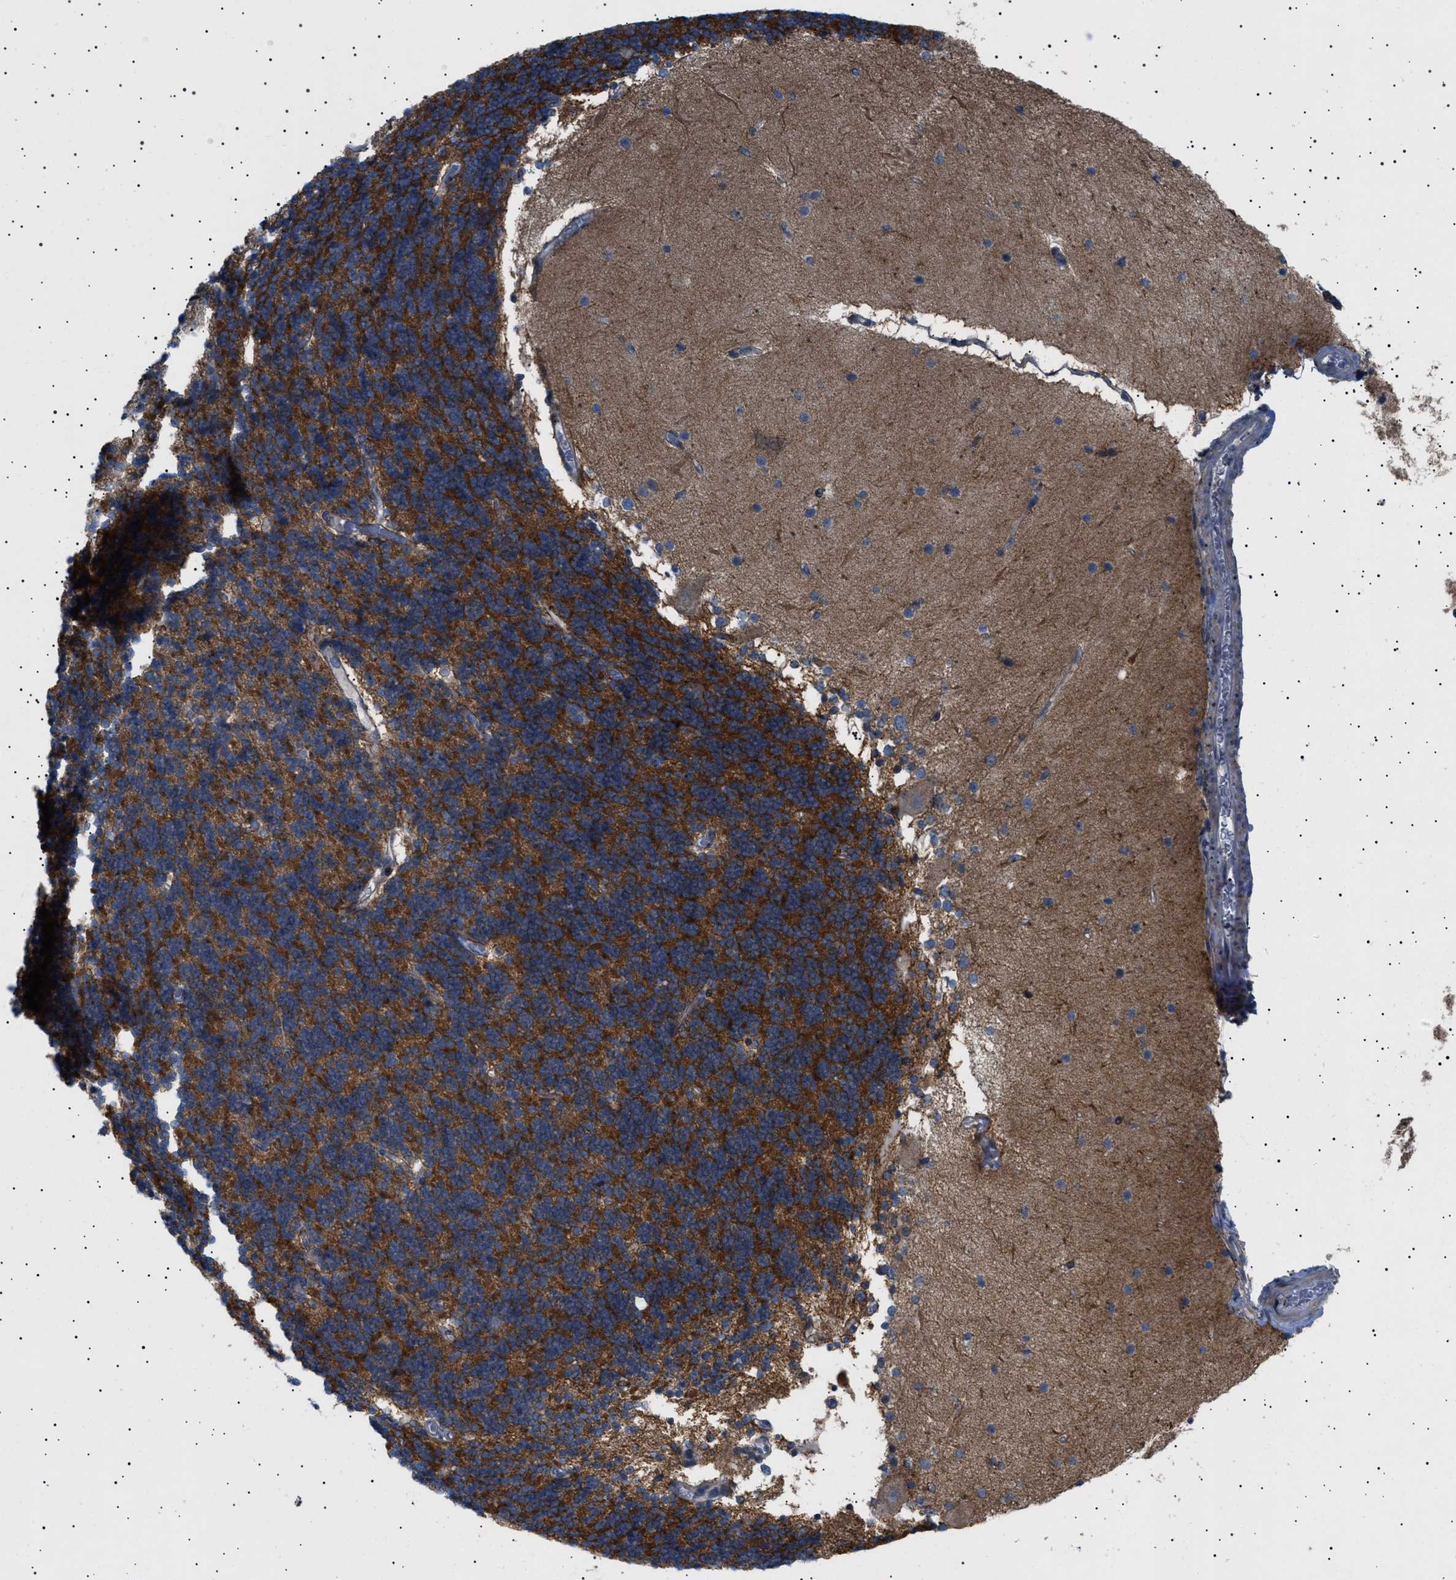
{"staining": {"intensity": "strong", "quantity": ">75%", "location": "cytoplasmic/membranous"}, "tissue": "cerebellum", "cell_type": "Cells in granular layer", "image_type": "normal", "snomed": [{"axis": "morphology", "description": "Normal tissue, NOS"}, {"axis": "topography", "description": "Cerebellum"}], "caption": "Immunohistochemistry (IHC) photomicrograph of unremarkable human cerebellum stained for a protein (brown), which reveals high levels of strong cytoplasmic/membranous expression in about >75% of cells in granular layer.", "gene": "HTR1A", "patient": {"sex": "female", "age": 54}}